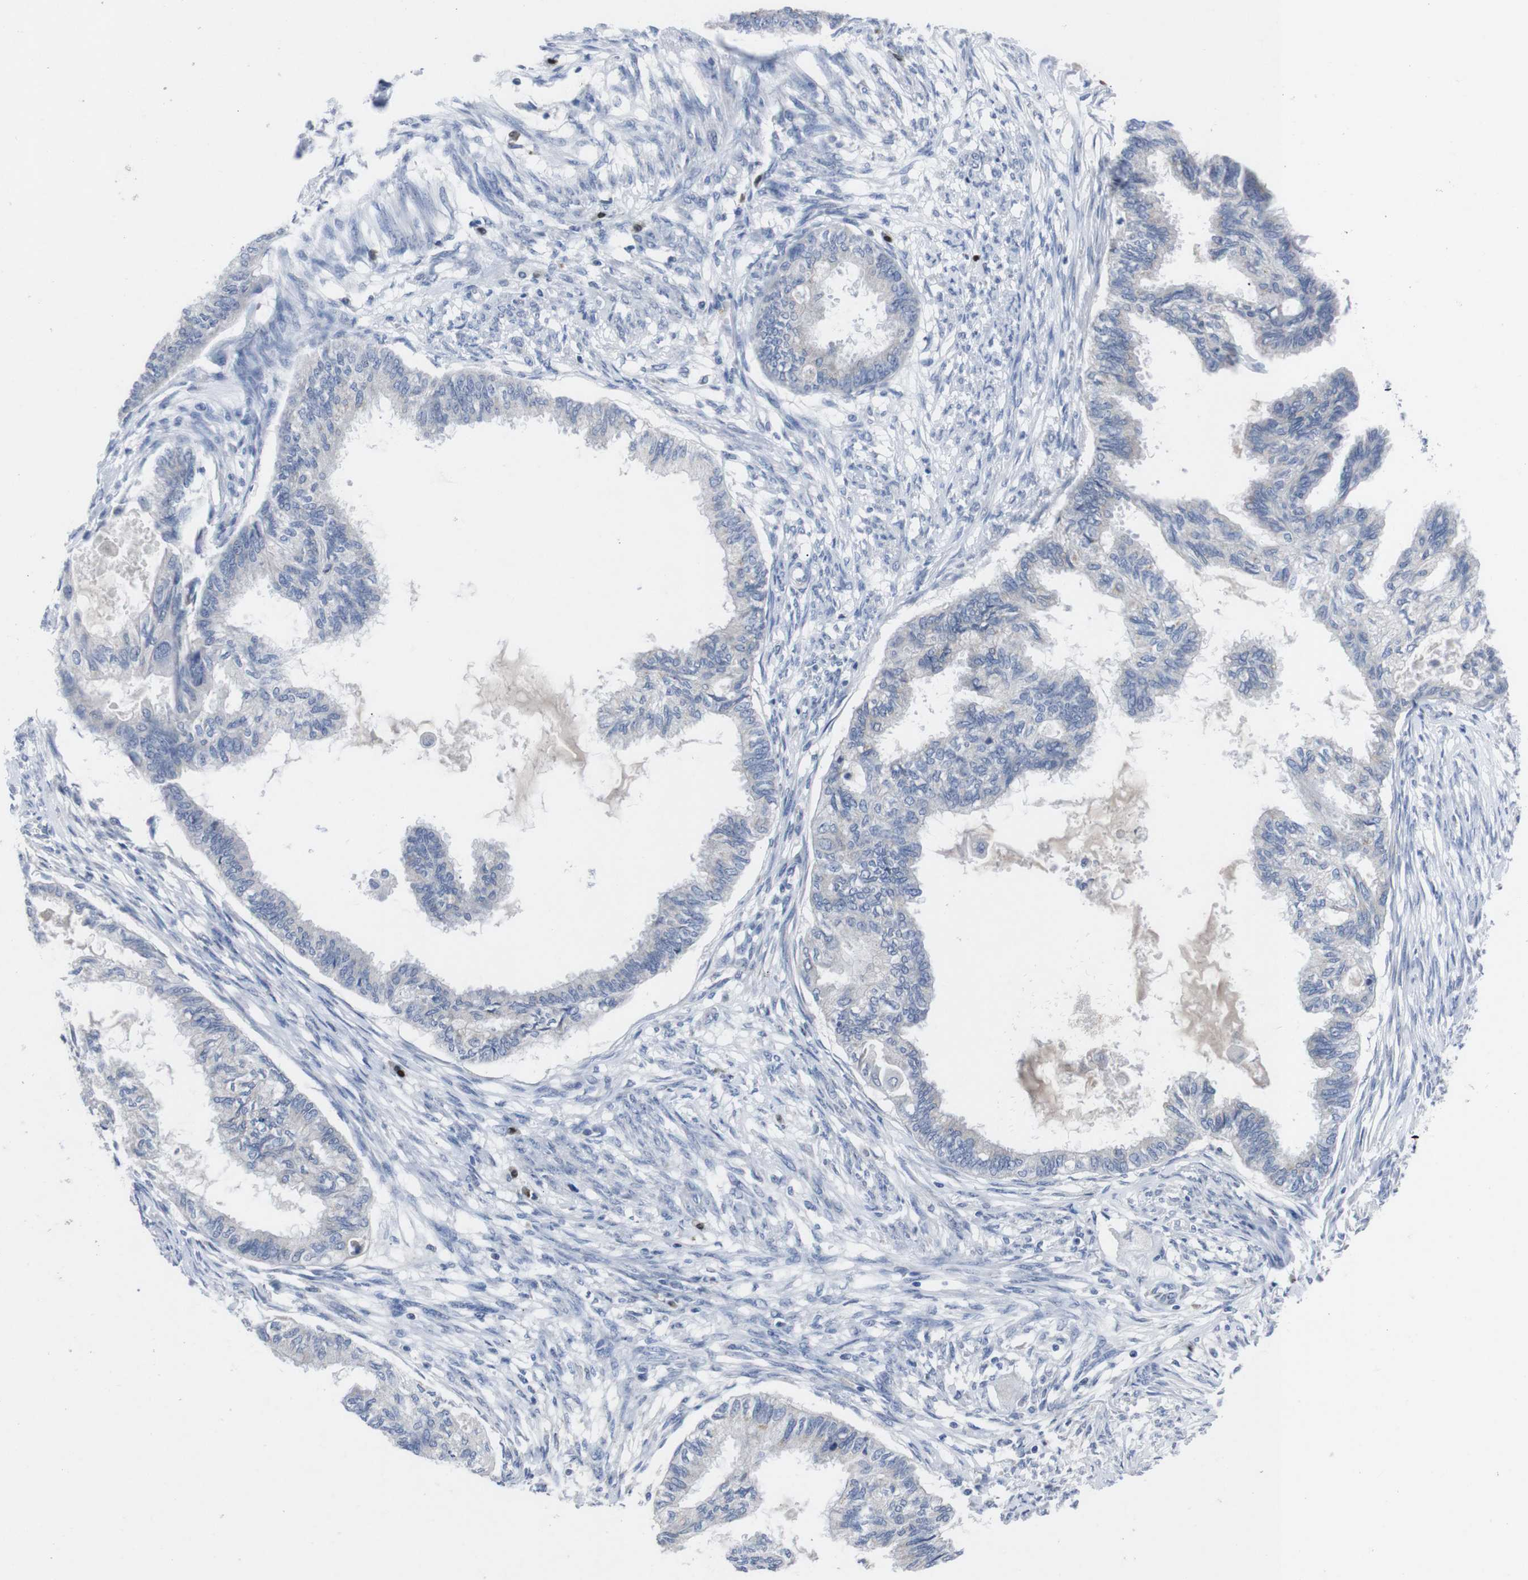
{"staining": {"intensity": "negative", "quantity": "none", "location": "none"}, "tissue": "cervical cancer", "cell_type": "Tumor cells", "image_type": "cancer", "snomed": [{"axis": "morphology", "description": "Normal tissue, NOS"}, {"axis": "morphology", "description": "Adenocarcinoma, NOS"}, {"axis": "topography", "description": "Cervix"}, {"axis": "topography", "description": "Endometrium"}], "caption": "Protein analysis of cervical adenocarcinoma reveals no significant staining in tumor cells. (DAB (3,3'-diaminobenzidine) immunohistochemistry (IHC) visualized using brightfield microscopy, high magnification).", "gene": "IRF4", "patient": {"sex": "female", "age": 86}}